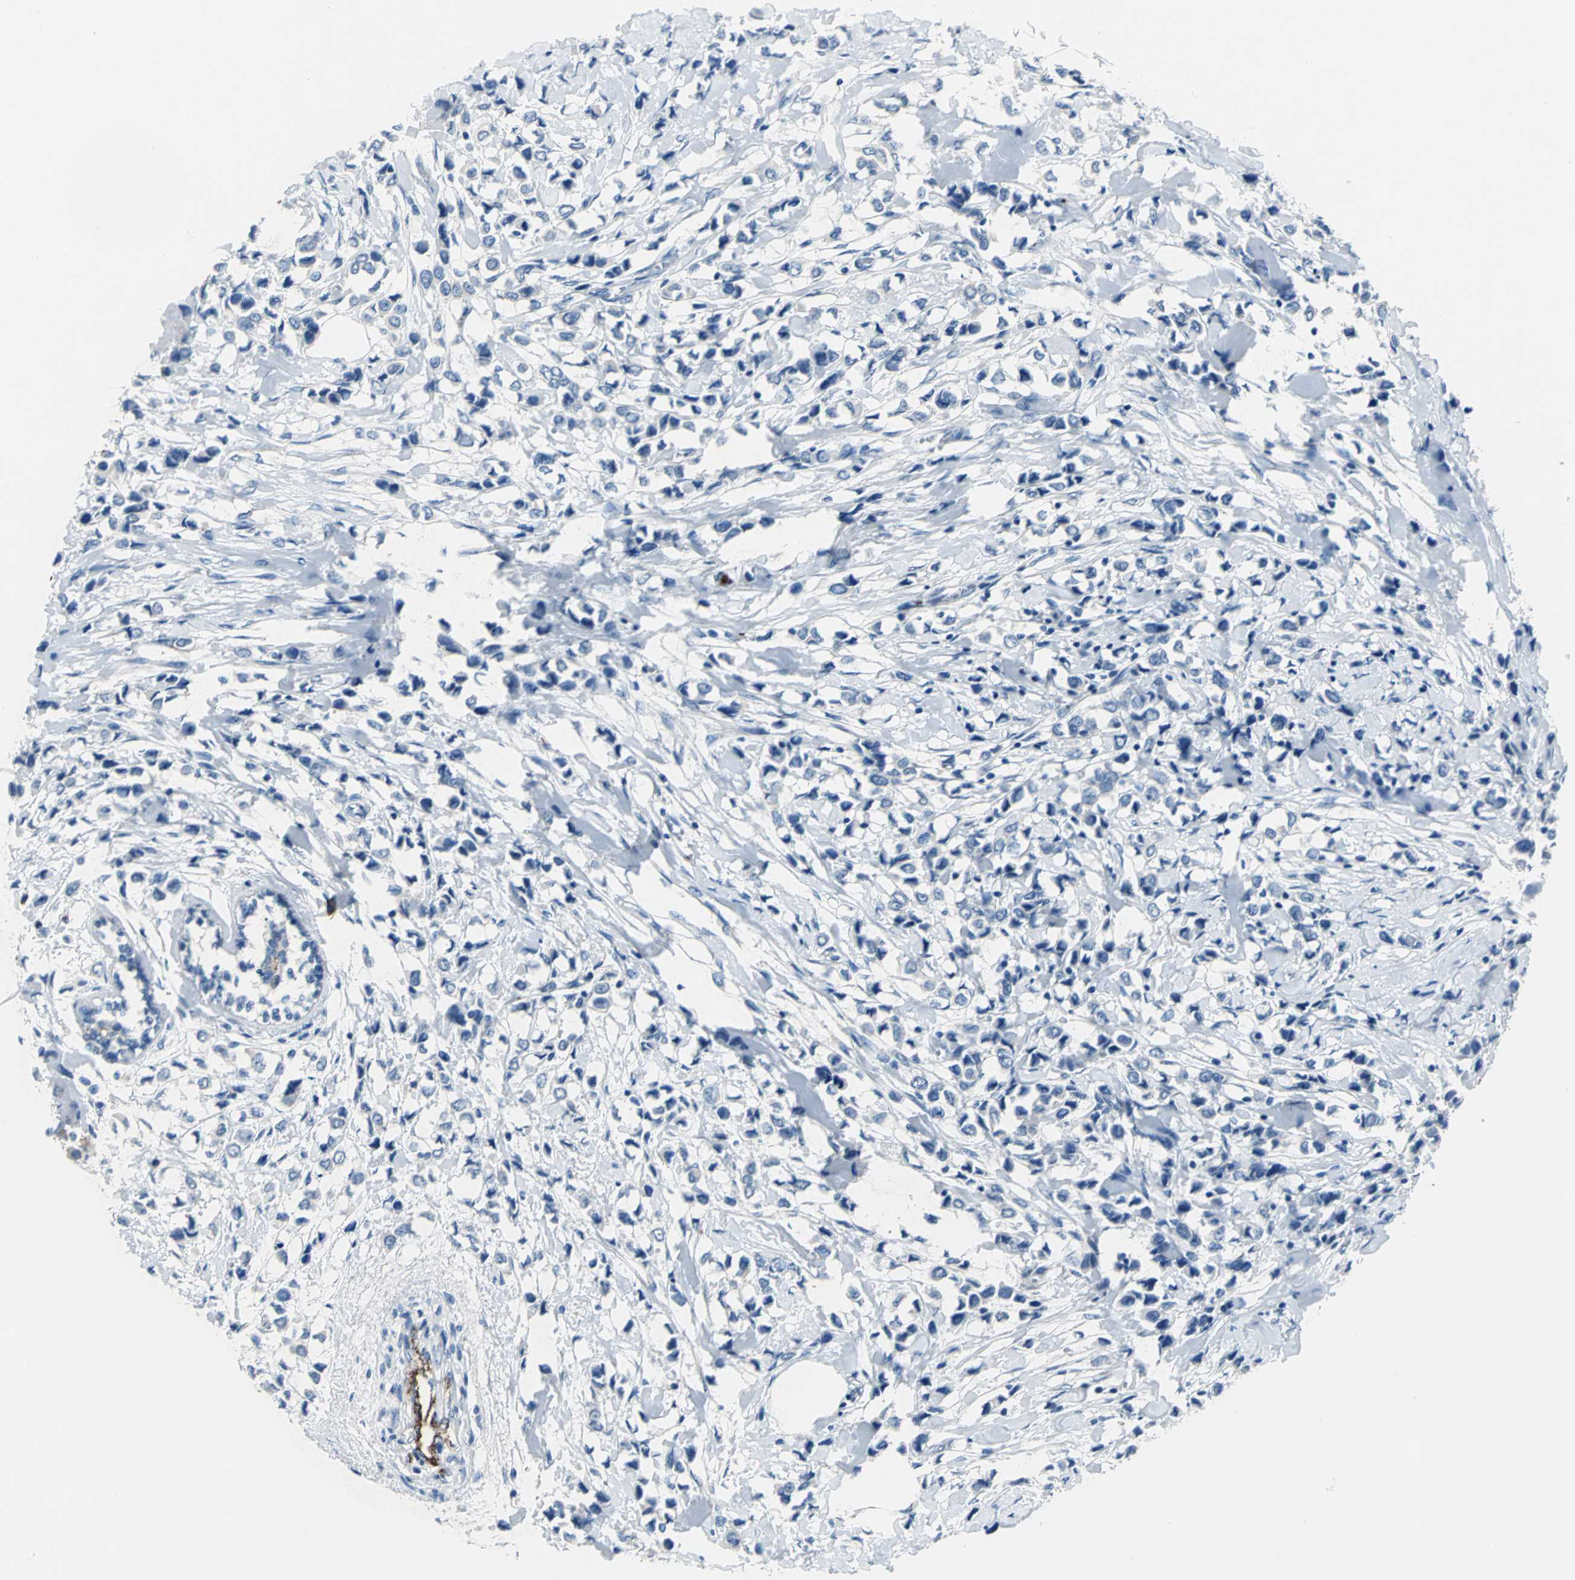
{"staining": {"intensity": "negative", "quantity": "none", "location": "none"}, "tissue": "breast cancer", "cell_type": "Tumor cells", "image_type": "cancer", "snomed": [{"axis": "morphology", "description": "Lobular carcinoma"}, {"axis": "topography", "description": "Breast"}], "caption": "Immunohistochemistry of breast lobular carcinoma exhibits no staining in tumor cells.", "gene": "SELP", "patient": {"sex": "female", "age": 51}}